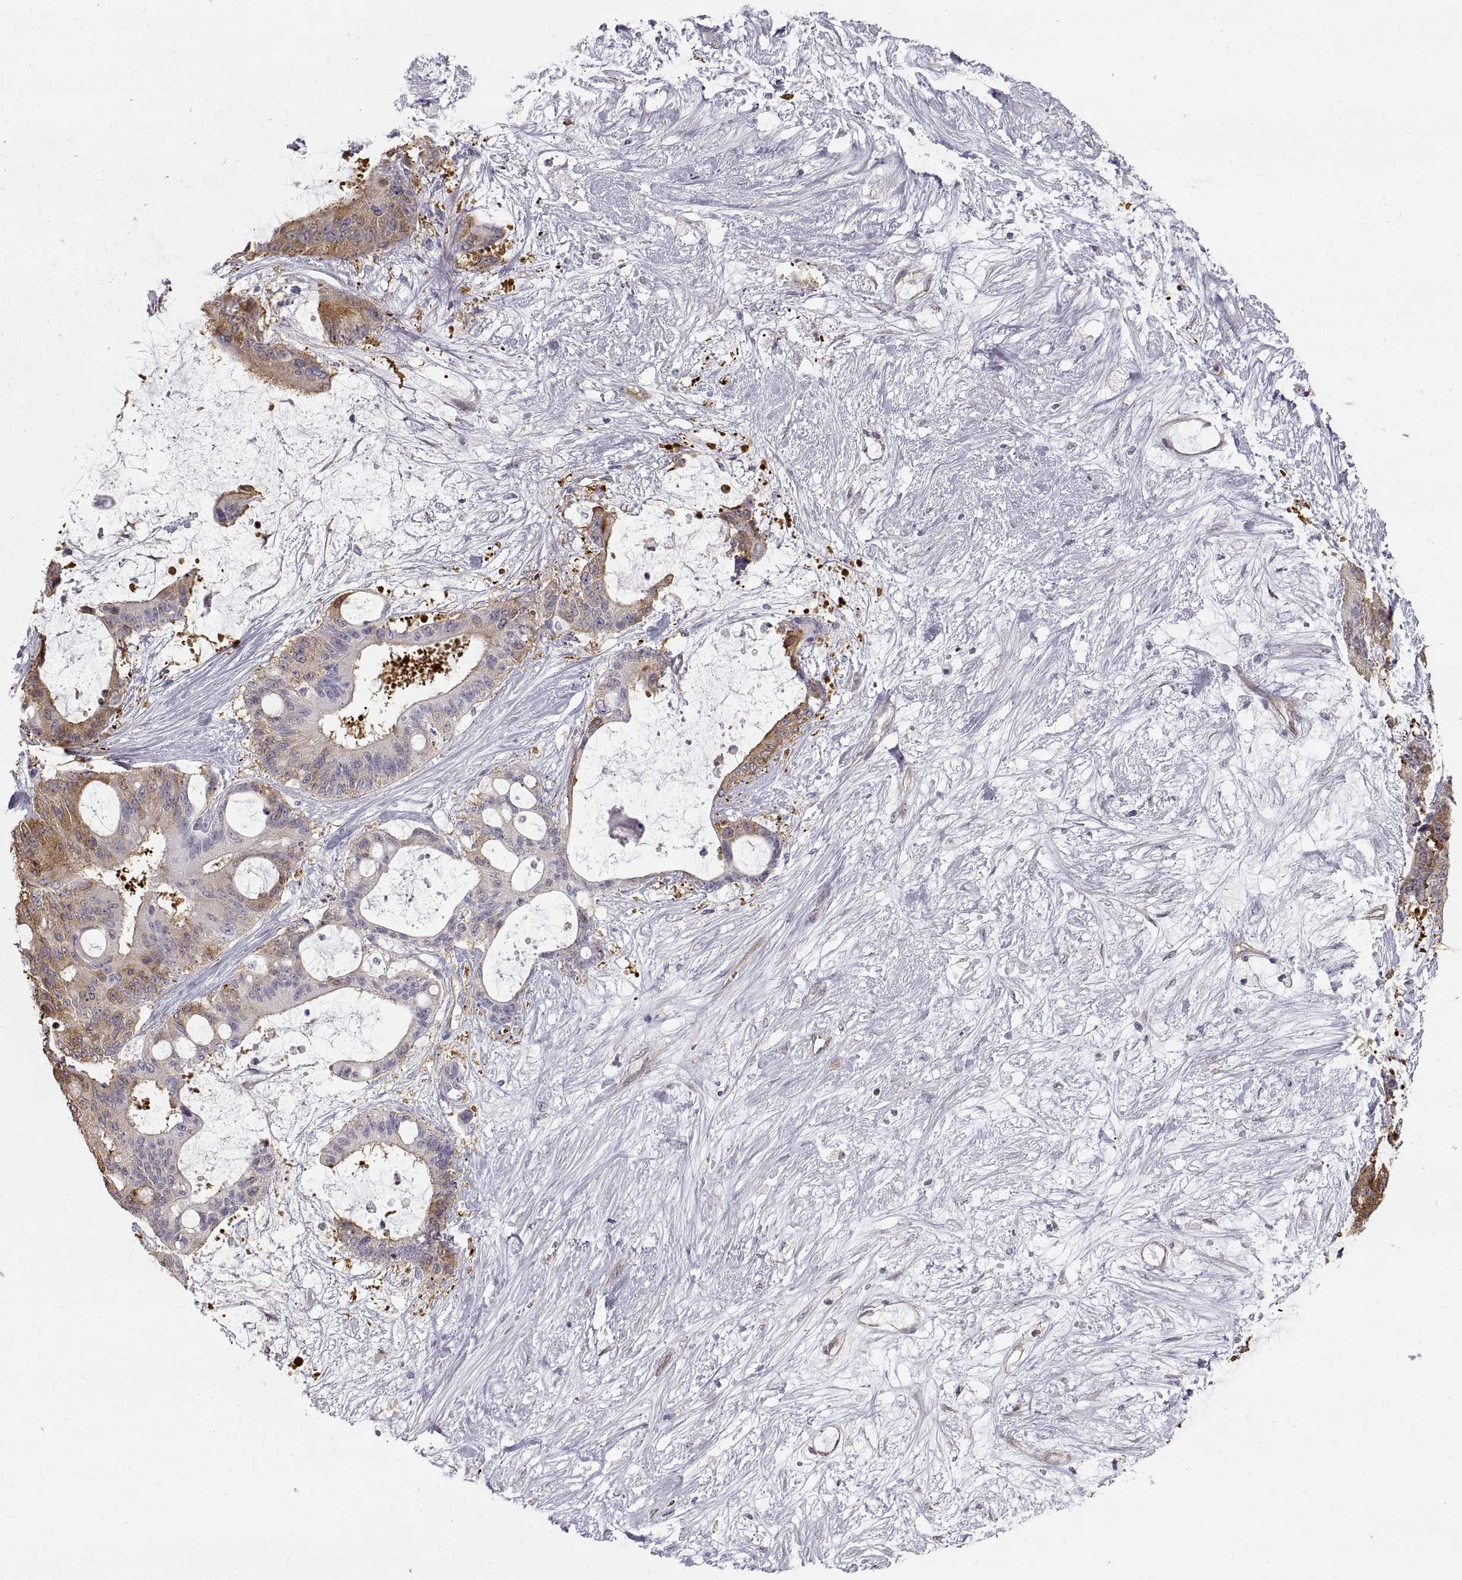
{"staining": {"intensity": "moderate", "quantity": "25%-75%", "location": "cytoplasmic/membranous"}, "tissue": "liver cancer", "cell_type": "Tumor cells", "image_type": "cancer", "snomed": [{"axis": "morphology", "description": "Normal tissue, NOS"}, {"axis": "morphology", "description": "Cholangiocarcinoma"}, {"axis": "topography", "description": "Liver"}, {"axis": "topography", "description": "Peripheral nerve tissue"}], "caption": "There is medium levels of moderate cytoplasmic/membranous staining in tumor cells of liver cancer (cholangiocarcinoma), as demonstrated by immunohistochemical staining (brown color).", "gene": "HSP90AB1", "patient": {"sex": "female", "age": 73}}